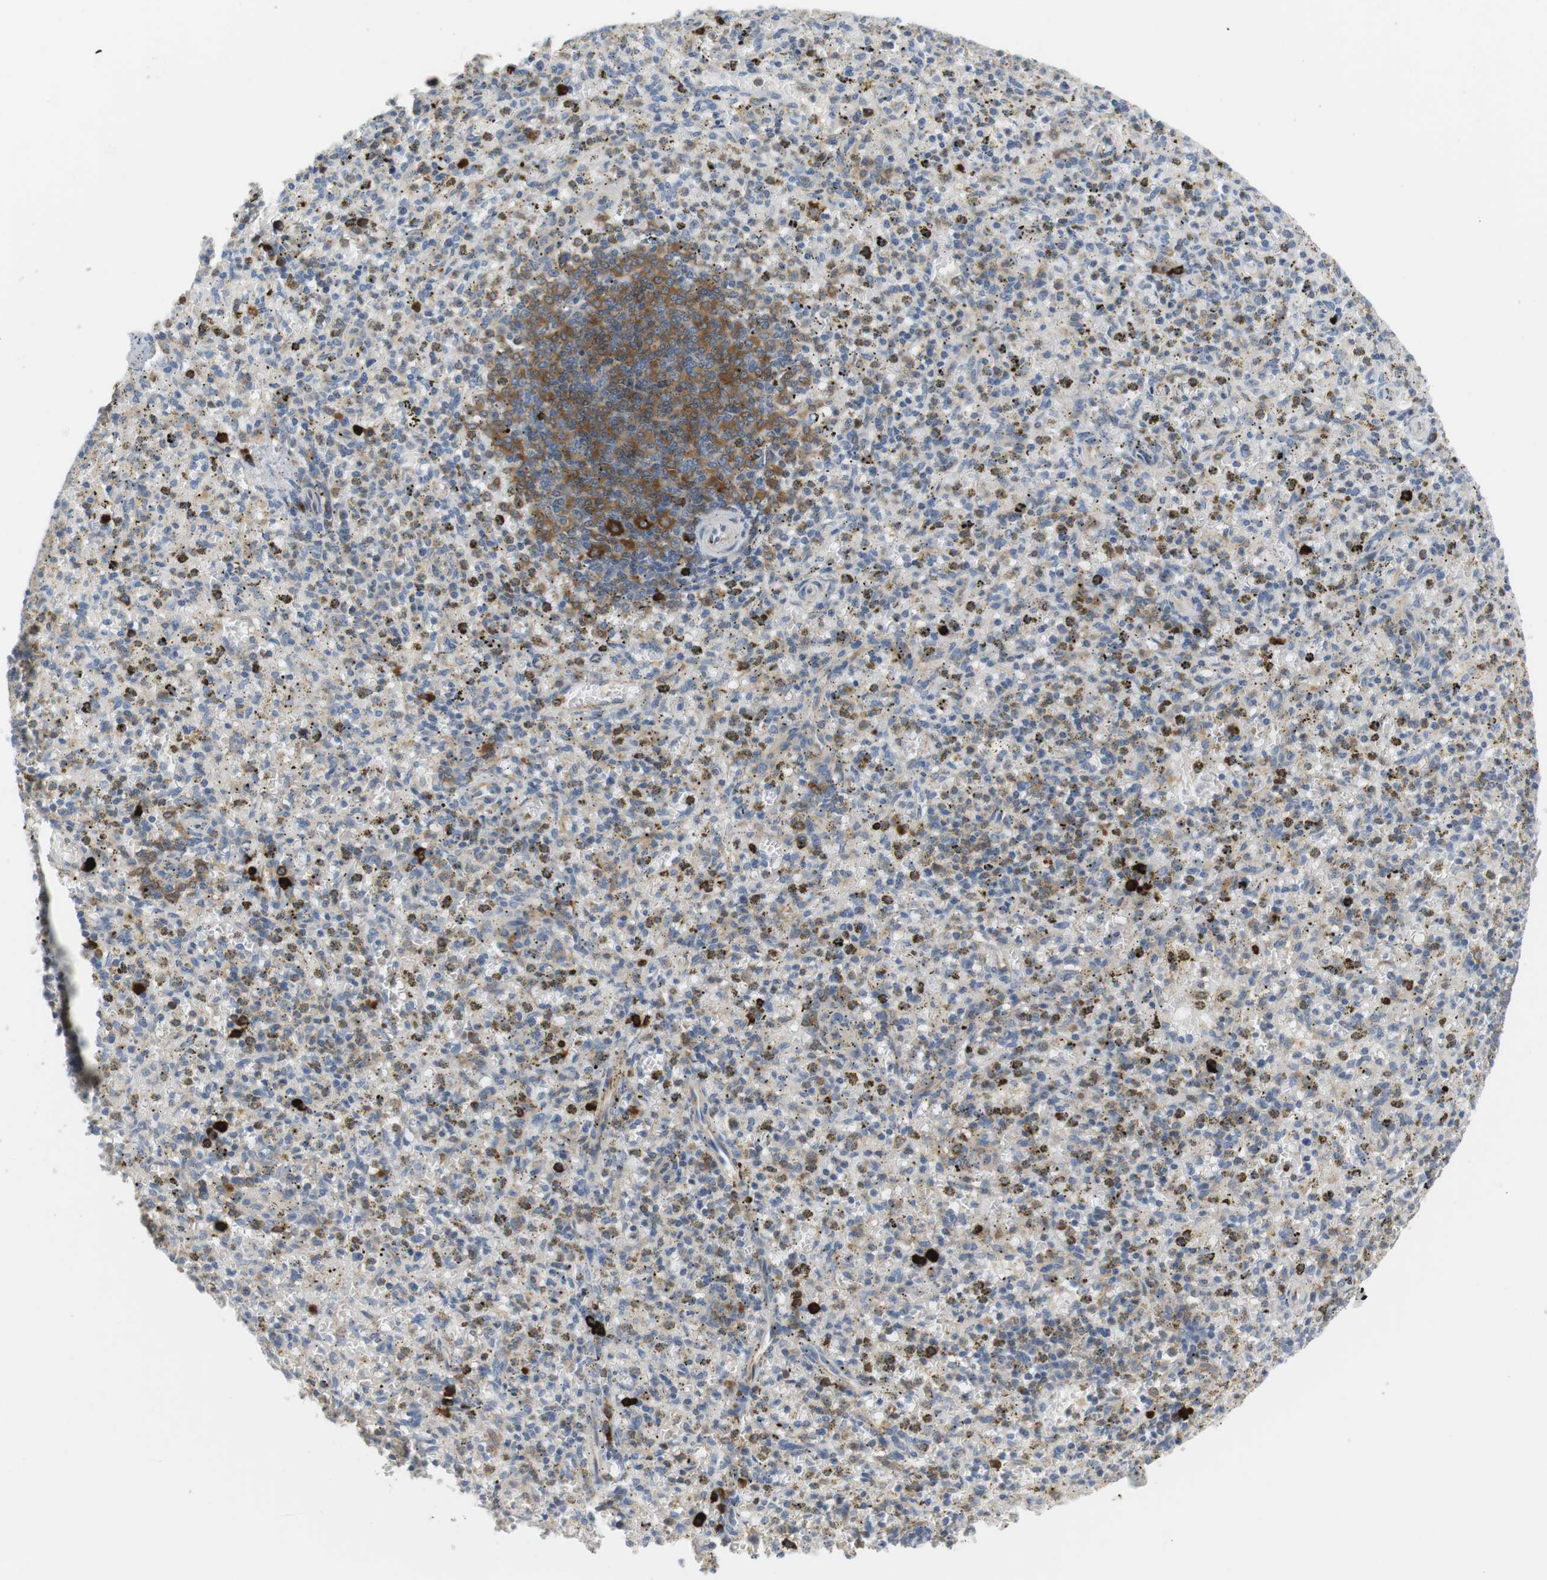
{"staining": {"intensity": "strong", "quantity": "<25%", "location": "cytoplasmic/membranous"}, "tissue": "spleen", "cell_type": "Cells in red pulp", "image_type": "normal", "snomed": [{"axis": "morphology", "description": "Normal tissue, NOS"}, {"axis": "topography", "description": "Spleen"}], "caption": "Normal spleen demonstrates strong cytoplasmic/membranous expression in approximately <25% of cells in red pulp, visualized by immunohistochemistry. Using DAB (3,3'-diaminobenzidine) (brown) and hematoxylin (blue) stains, captured at high magnification using brightfield microscopy.", "gene": "TMEM200A", "patient": {"sex": "male", "age": 72}}